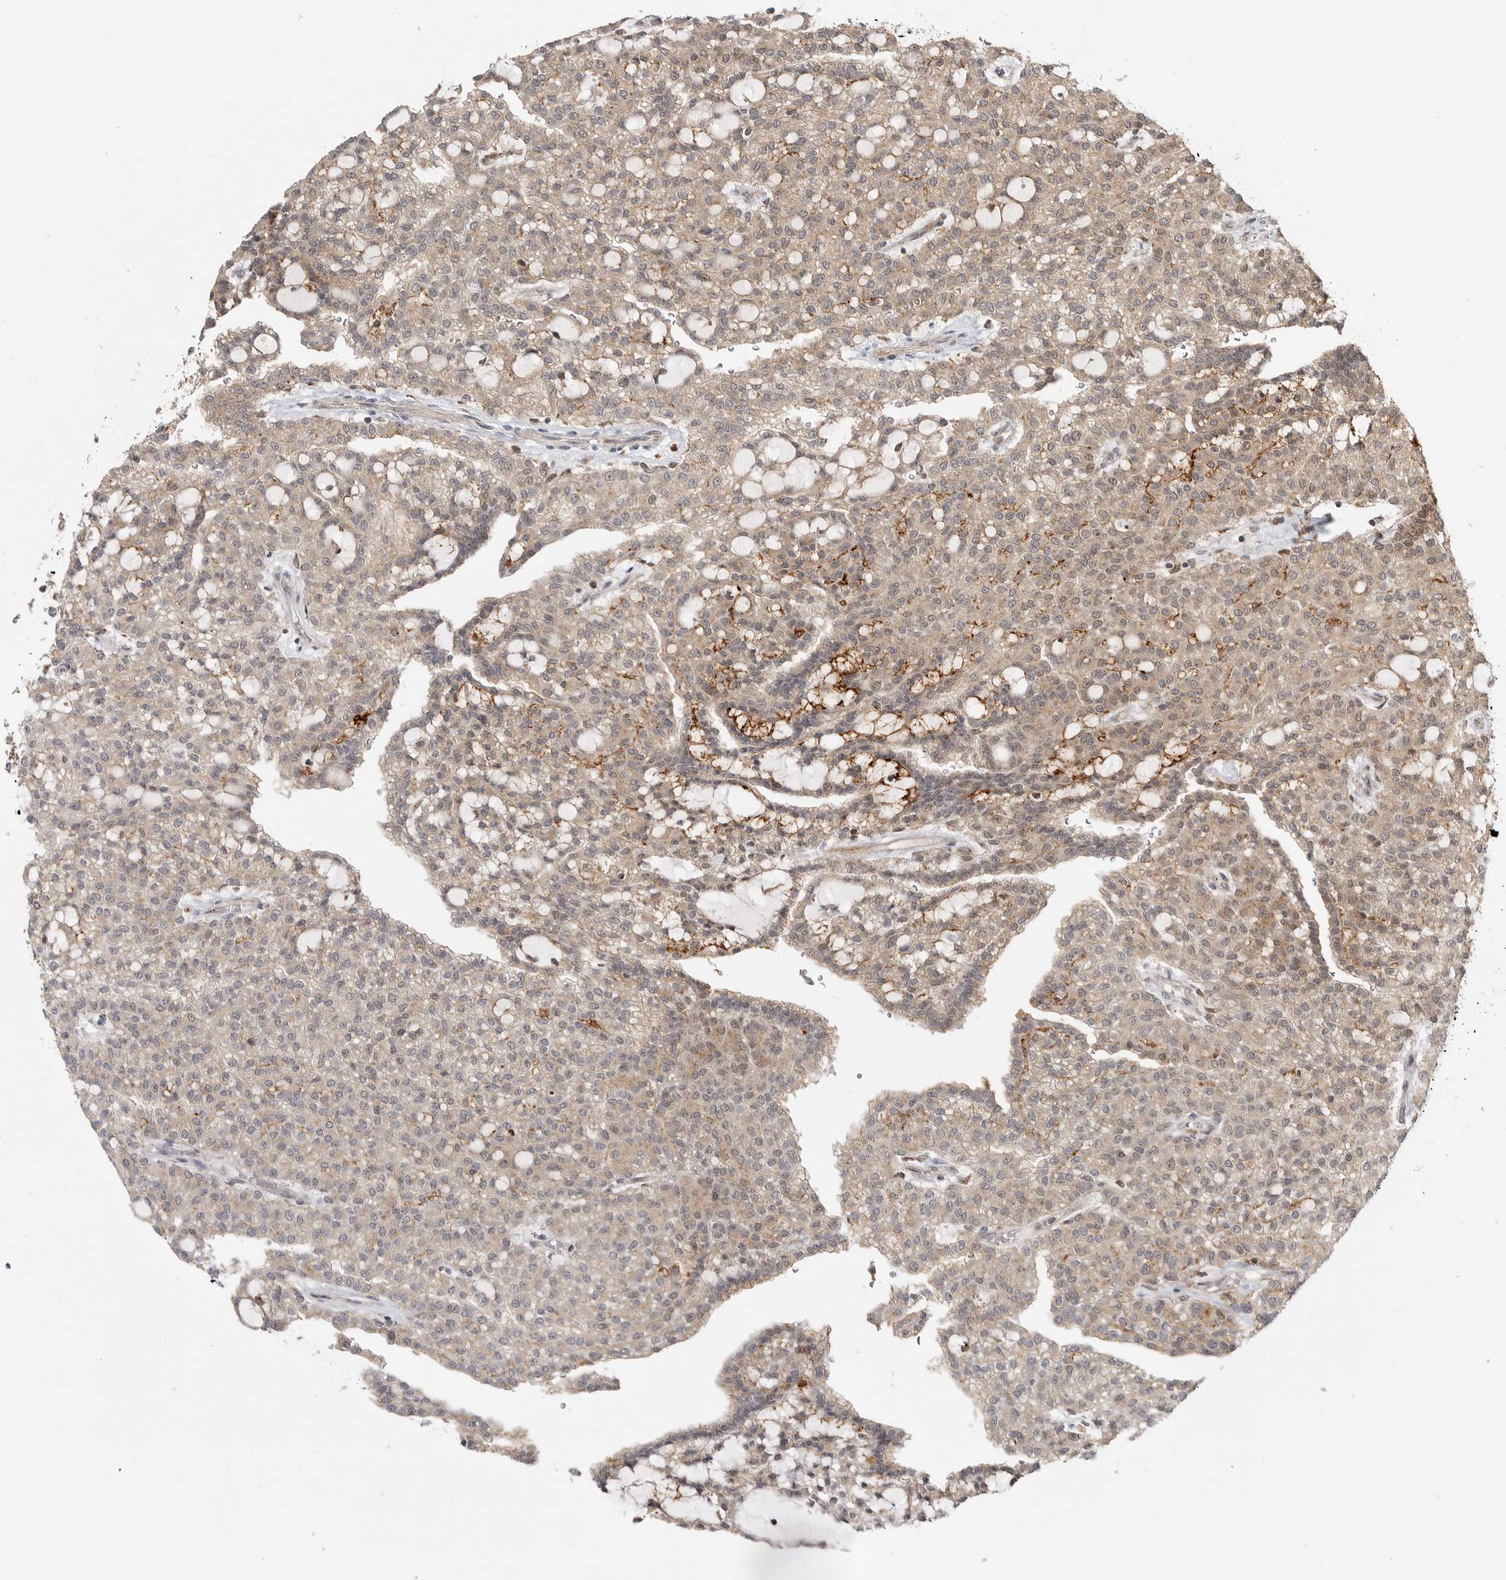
{"staining": {"intensity": "weak", "quantity": "25%-75%", "location": "cytoplasmic/membranous"}, "tissue": "renal cancer", "cell_type": "Tumor cells", "image_type": "cancer", "snomed": [{"axis": "morphology", "description": "Adenocarcinoma, NOS"}, {"axis": "topography", "description": "Kidney"}], "caption": "Renal adenocarcinoma stained with immunohistochemistry (IHC) shows weak cytoplasmic/membranous staining in about 25%-75% of tumor cells. The protein is stained brown, and the nuclei are stained in blue (DAB IHC with brightfield microscopy, high magnification).", "gene": "CSNK1G3", "patient": {"sex": "male", "age": 63}}